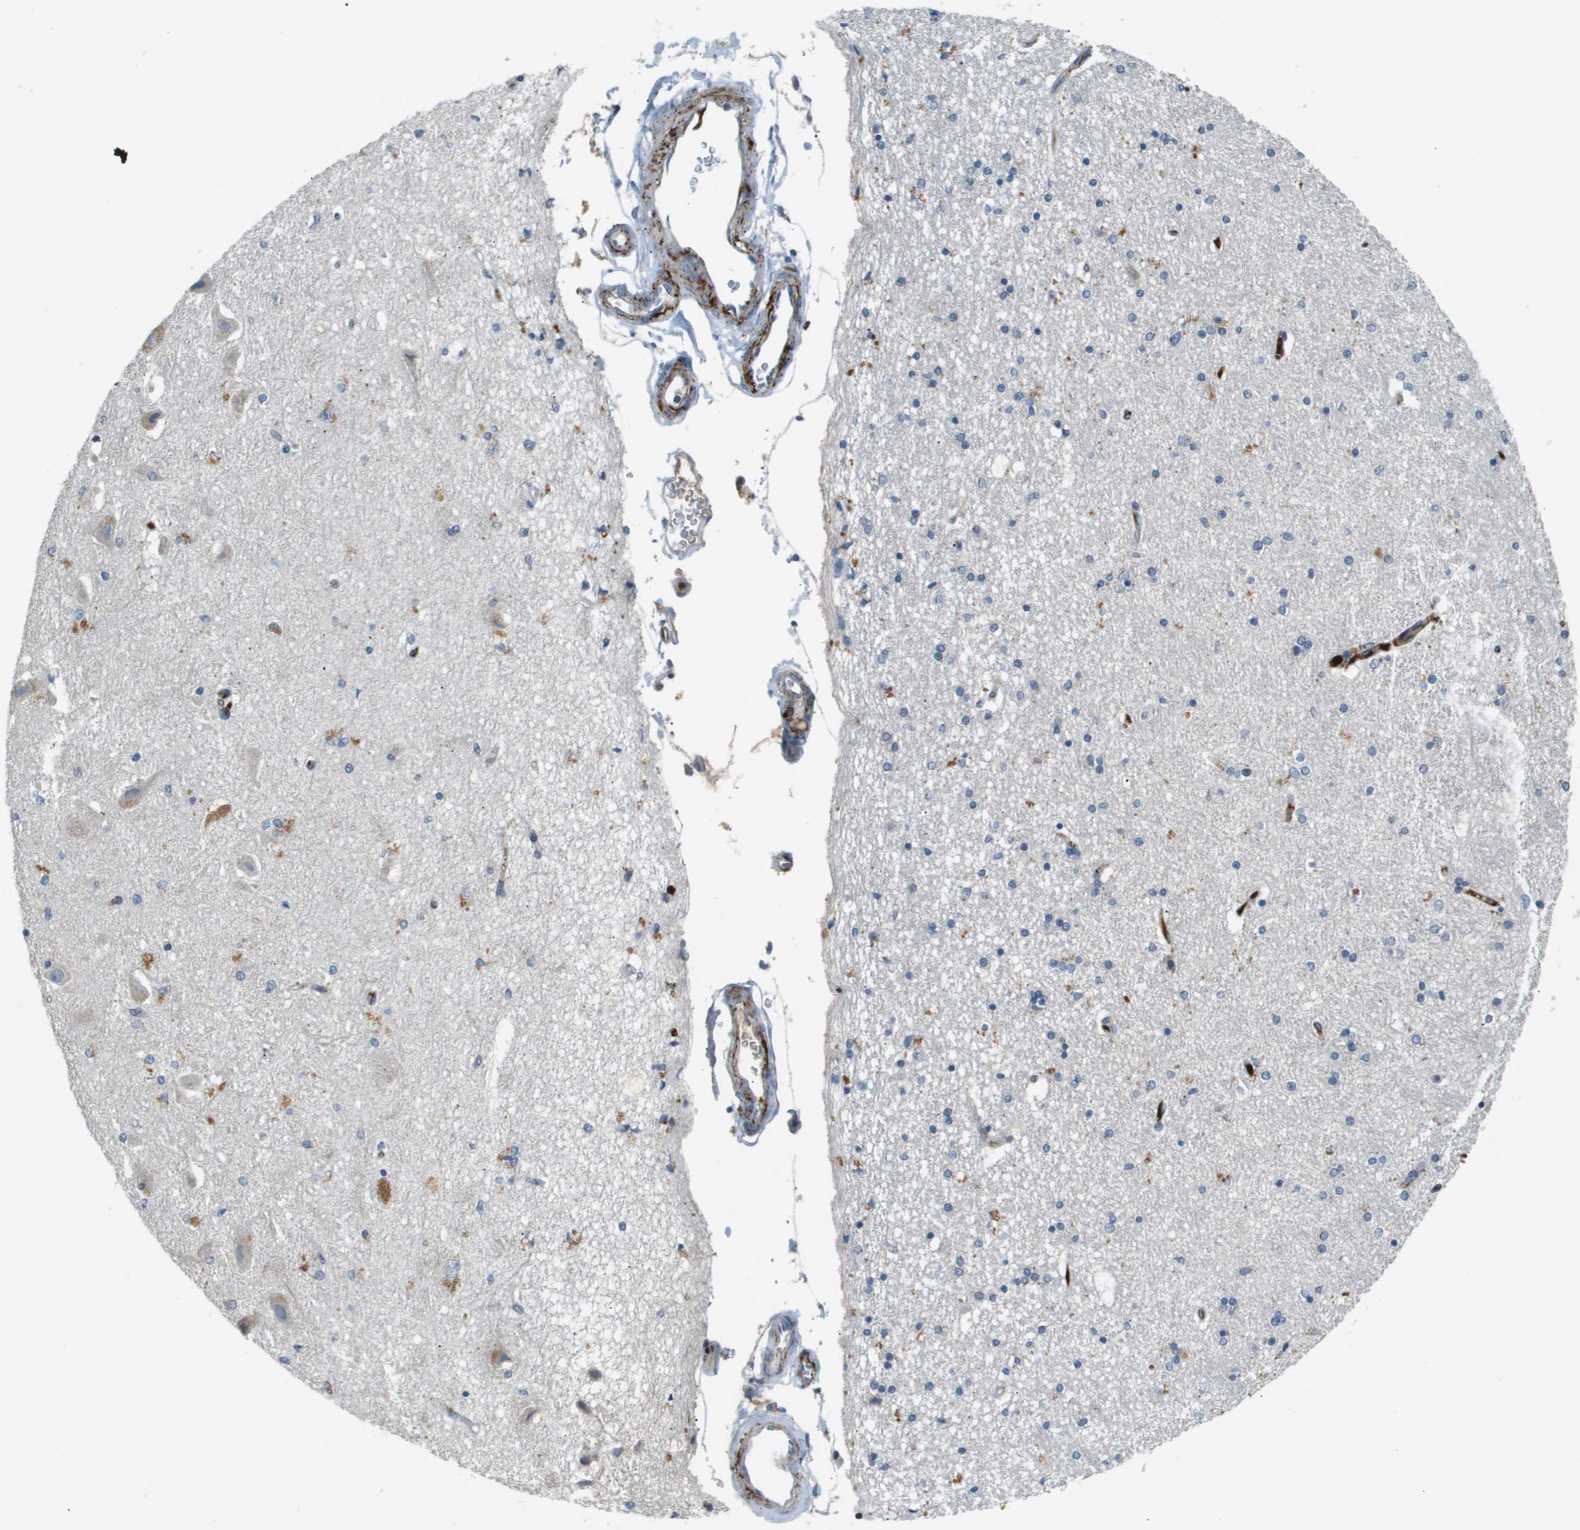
{"staining": {"intensity": "negative", "quantity": "none", "location": "none"}, "tissue": "hippocampus", "cell_type": "Glial cells", "image_type": "normal", "snomed": [{"axis": "morphology", "description": "Normal tissue, NOS"}, {"axis": "topography", "description": "Hippocampus"}], "caption": "Glial cells show no significant protein expression in normal hippocampus. (Brightfield microscopy of DAB IHC at high magnification).", "gene": "VTN", "patient": {"sex": "female", "age": 54}}